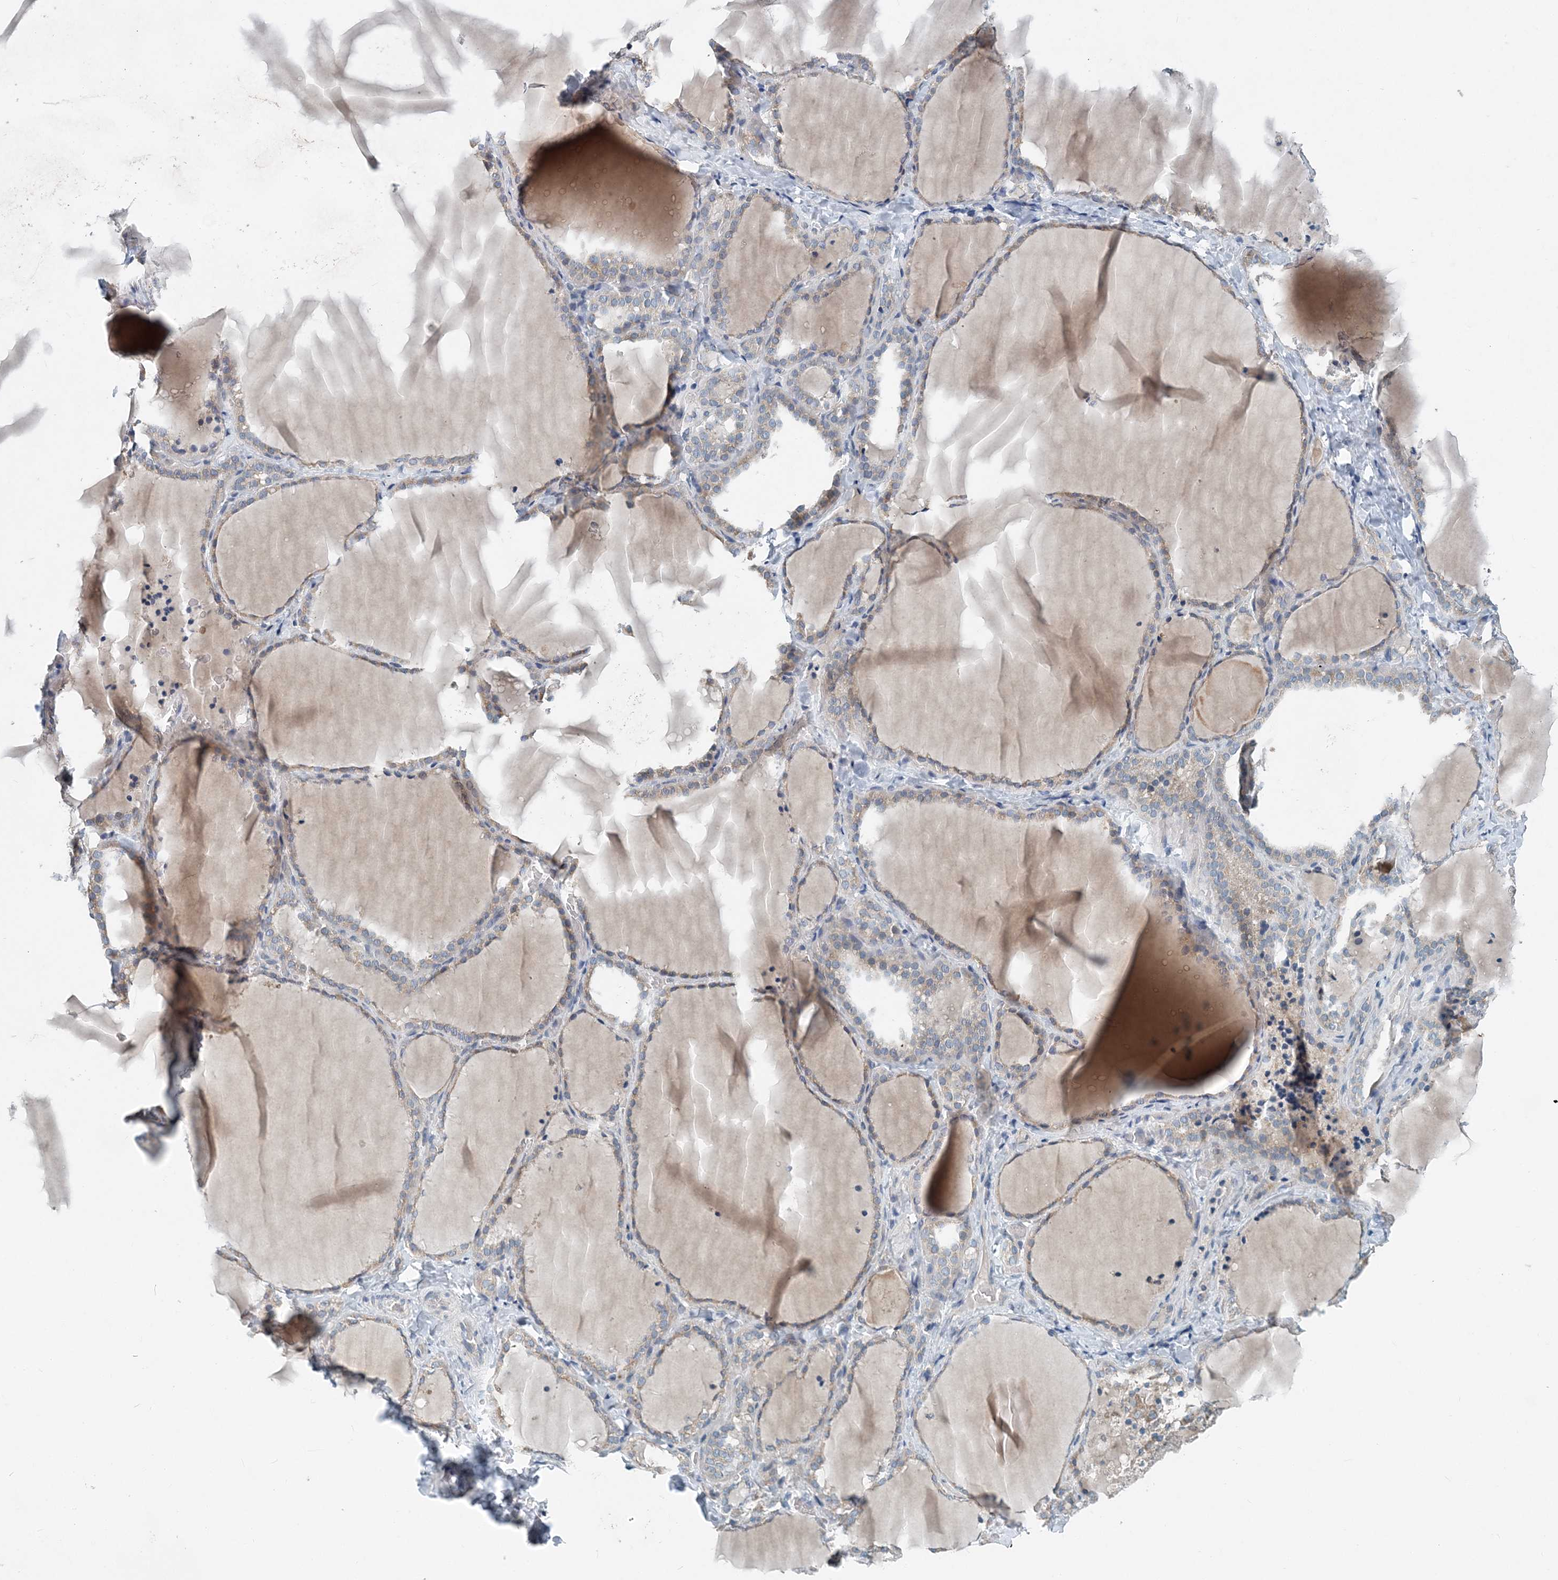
{"staining": {"intensity": "weak", "quantity": "25%-75%", "location": "cytoplasmic/membranous"}, "tissue": "thyroid gland", "cell_type": "Glandular cells", "image_type": "normal", "snomed": [{"axis": "morphology", "description": "Normal tissue, NOS"}, {"axis": "topography", "description": "Thyroid gland"}], "caption": "IHC micrograph of unremarkable thyroid gland: human thyroid gland stained using immunohistochemistry (IHC) displays low levels of weak protein expression localized specifically in the cytoplasmic/membranous of glandular cells, appearing as a cytoplasmic/membranous brown color.", "gene": "EEF1A2", "patient": {"sex": "female", "age": 22}}